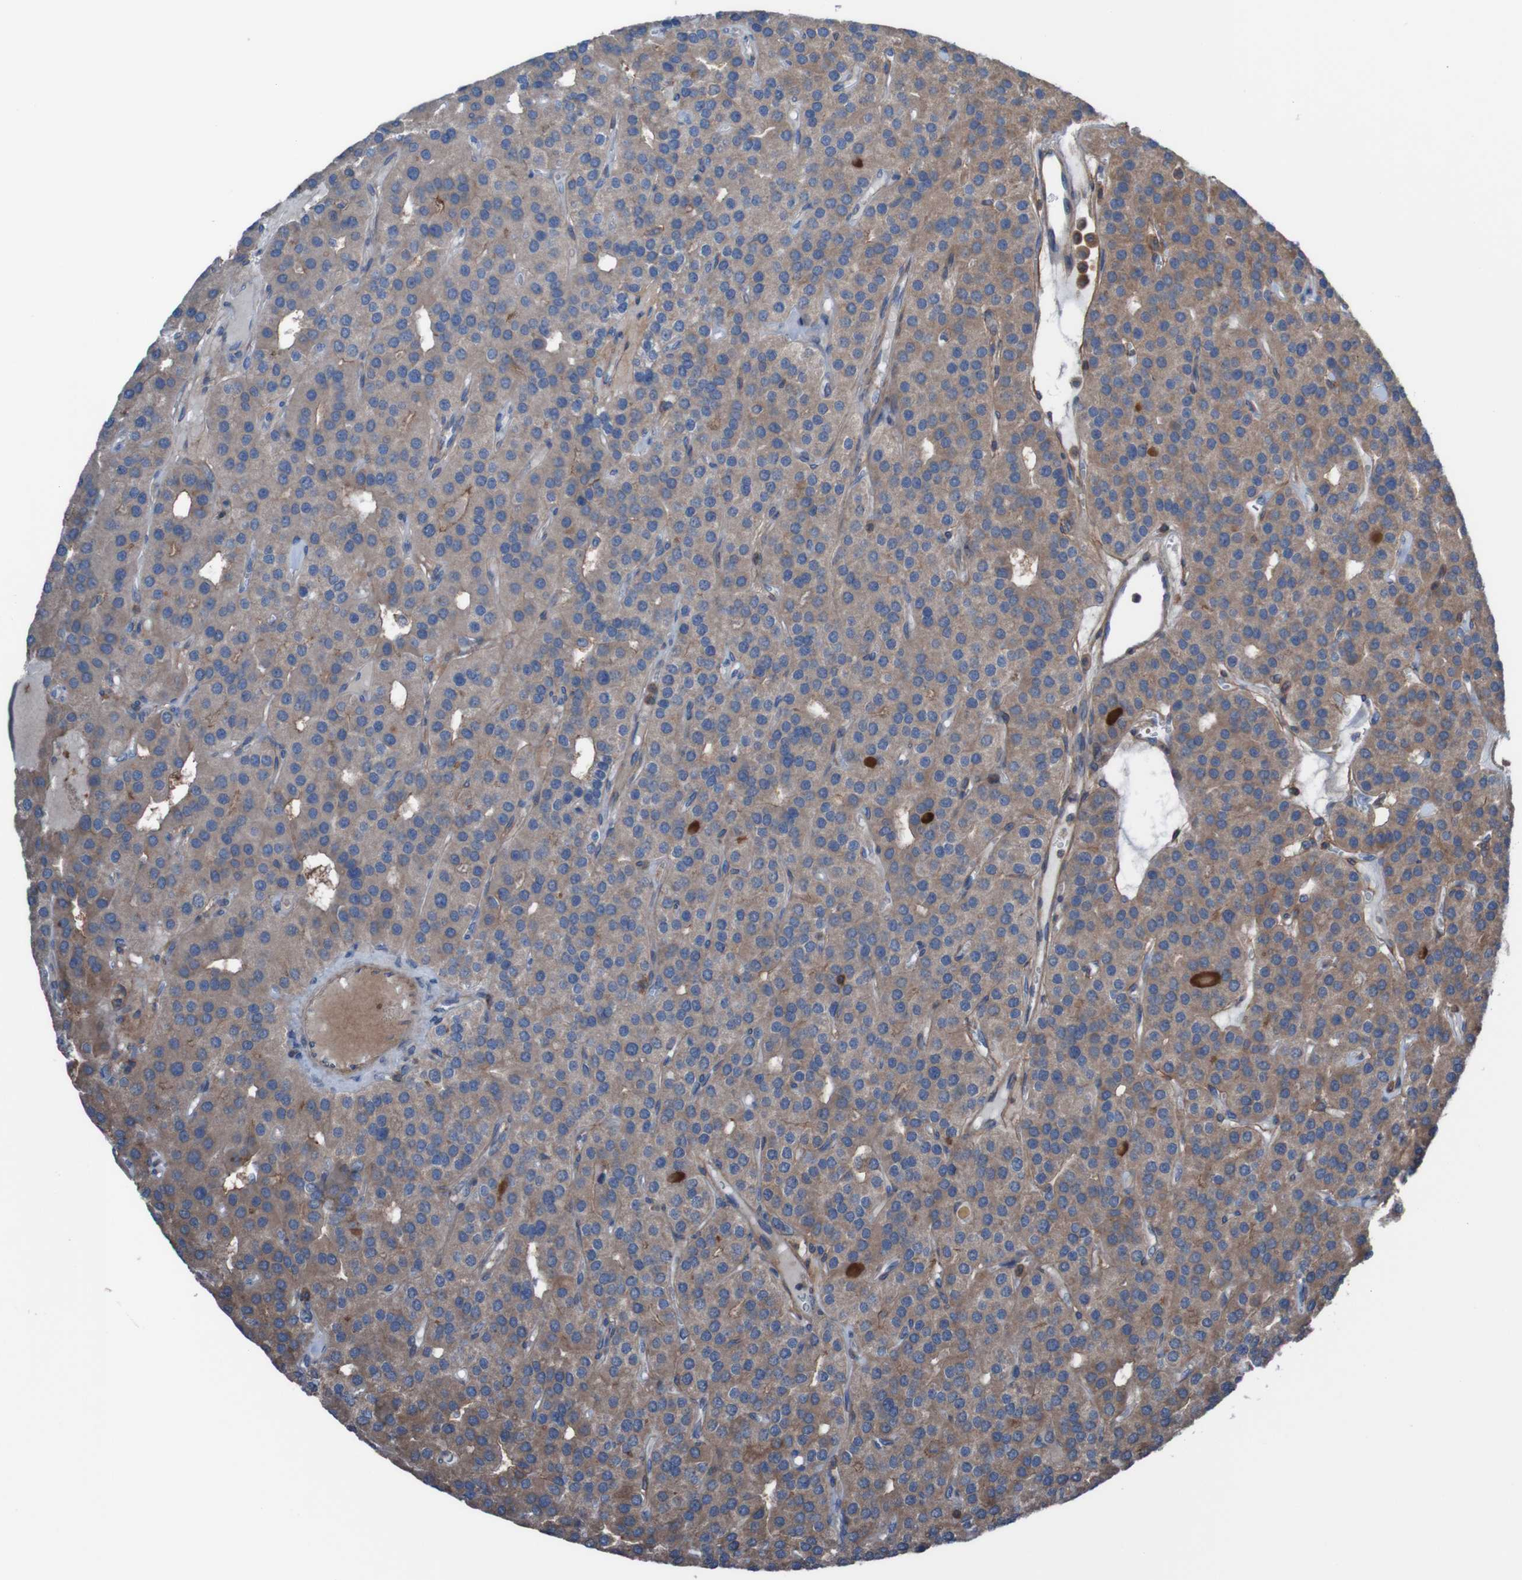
{"staining": {"intensity": "moderate", "quantity": ">75%", "location": "cytoplasmic/membranous"}, "tissue": "parathyroid gland", "cell_type": "Glandular cells", "image_type": "normal", "snomed": [{"axis": "morphology", "description": "Normal tissue, NOS"}, {"axis": "morphology", "description": "Adenoma, NOS"}, {"axis": "topography", "description": "Parathyroid gland"}], "caption": "IHC of normal human parathyroid gland demonstrates medium levels of moderate cytoplasmic/membranous expression in approximately >75% of glandular cells.", "gene": "PDGFB", "patient": {"sex": "female", "age": 86}}